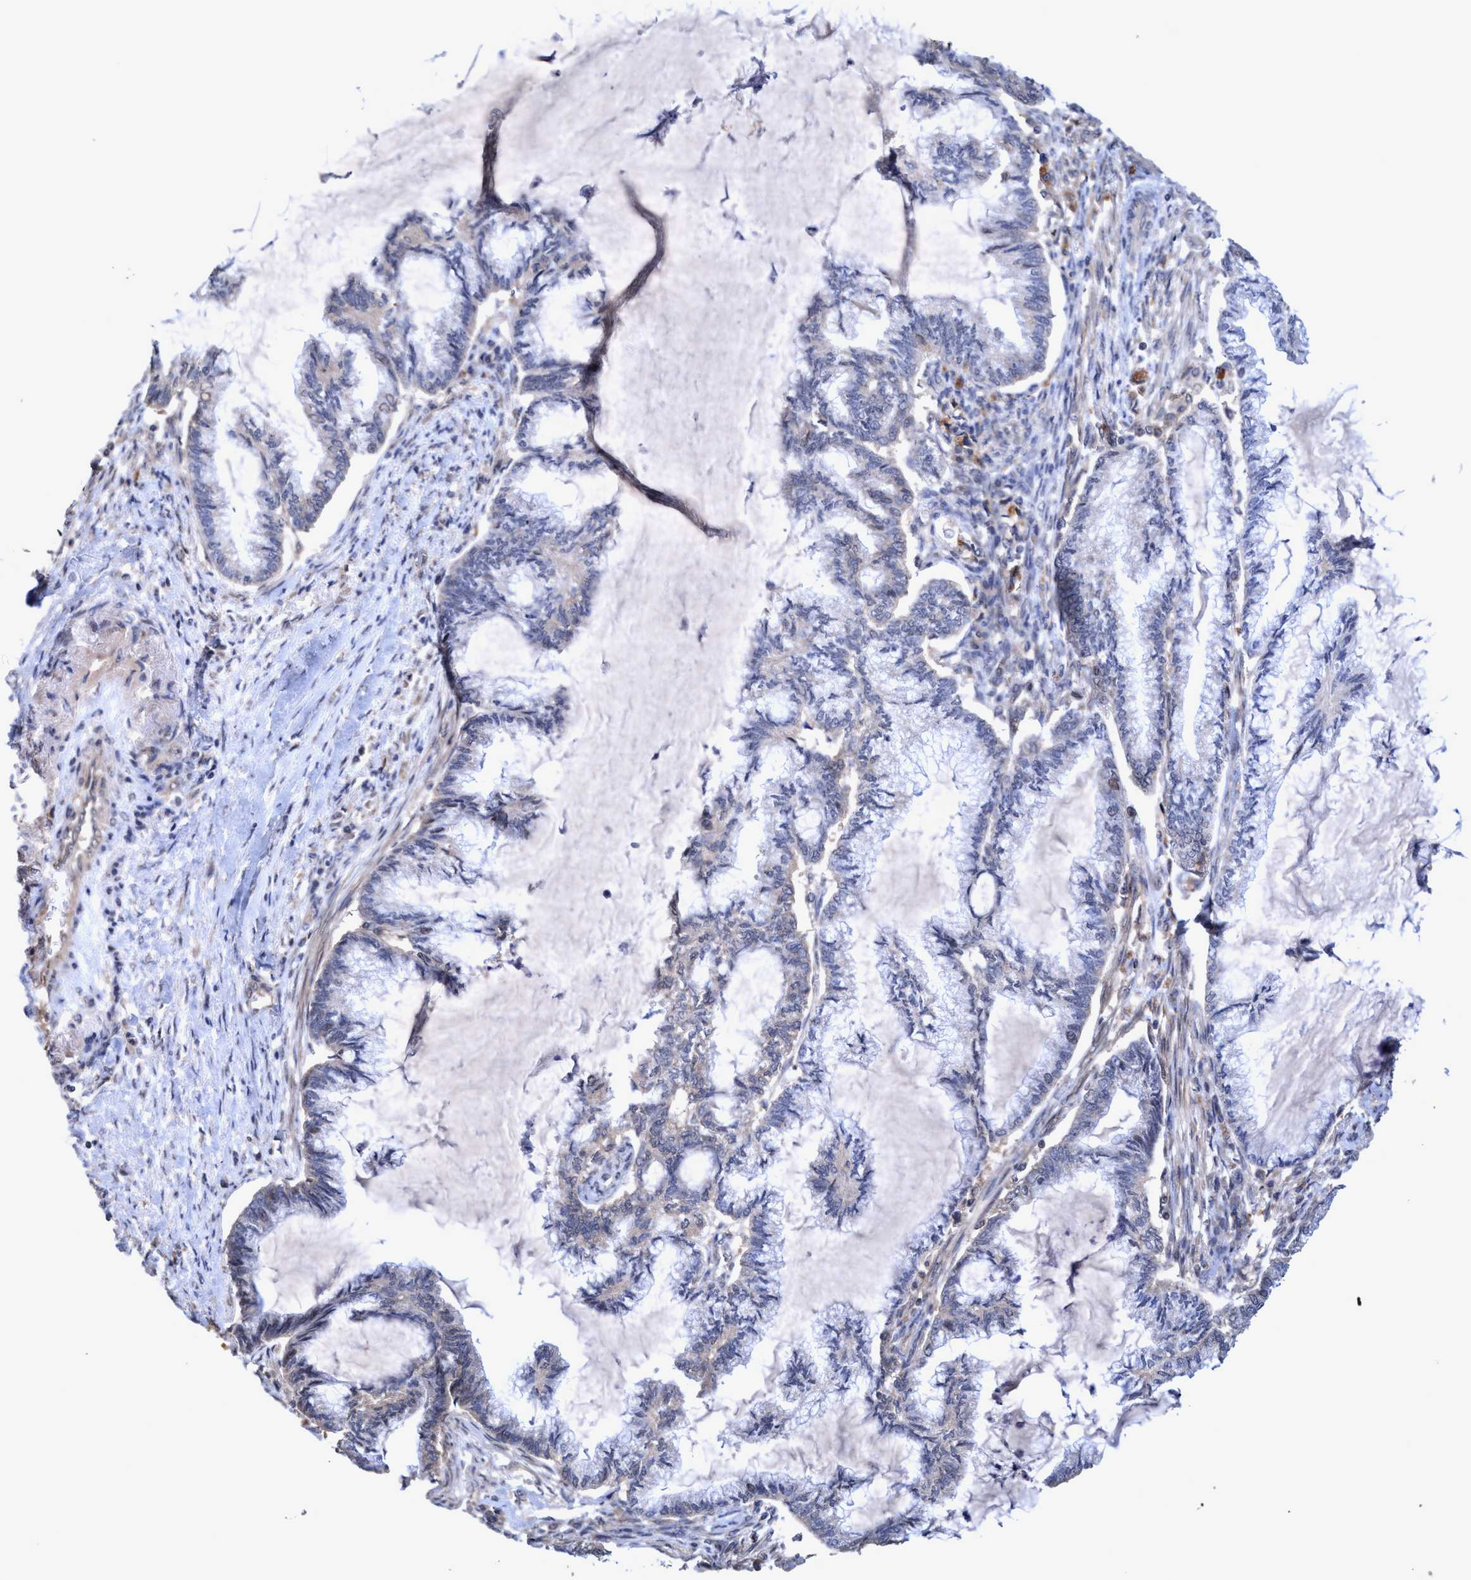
{"staining": {"intensity": "negative", "quantity": "none", "location": "none"}, "tissue": "endometrial cancer", "cell_type": "Tumor cells", "image_type": "cancer", "snomed": [{"axis": "morphology", "description": "Adenocarcinoma, NOS"}, {"axis": "topography", "description": "Endometrium"}], "caption": "Endometrial cancer stained for a protein using immunohistochemistry (IHC) displays no positivity tumor cells.", "gene": "ZNF677", "patient": {"sex": "female", "age": 86}}